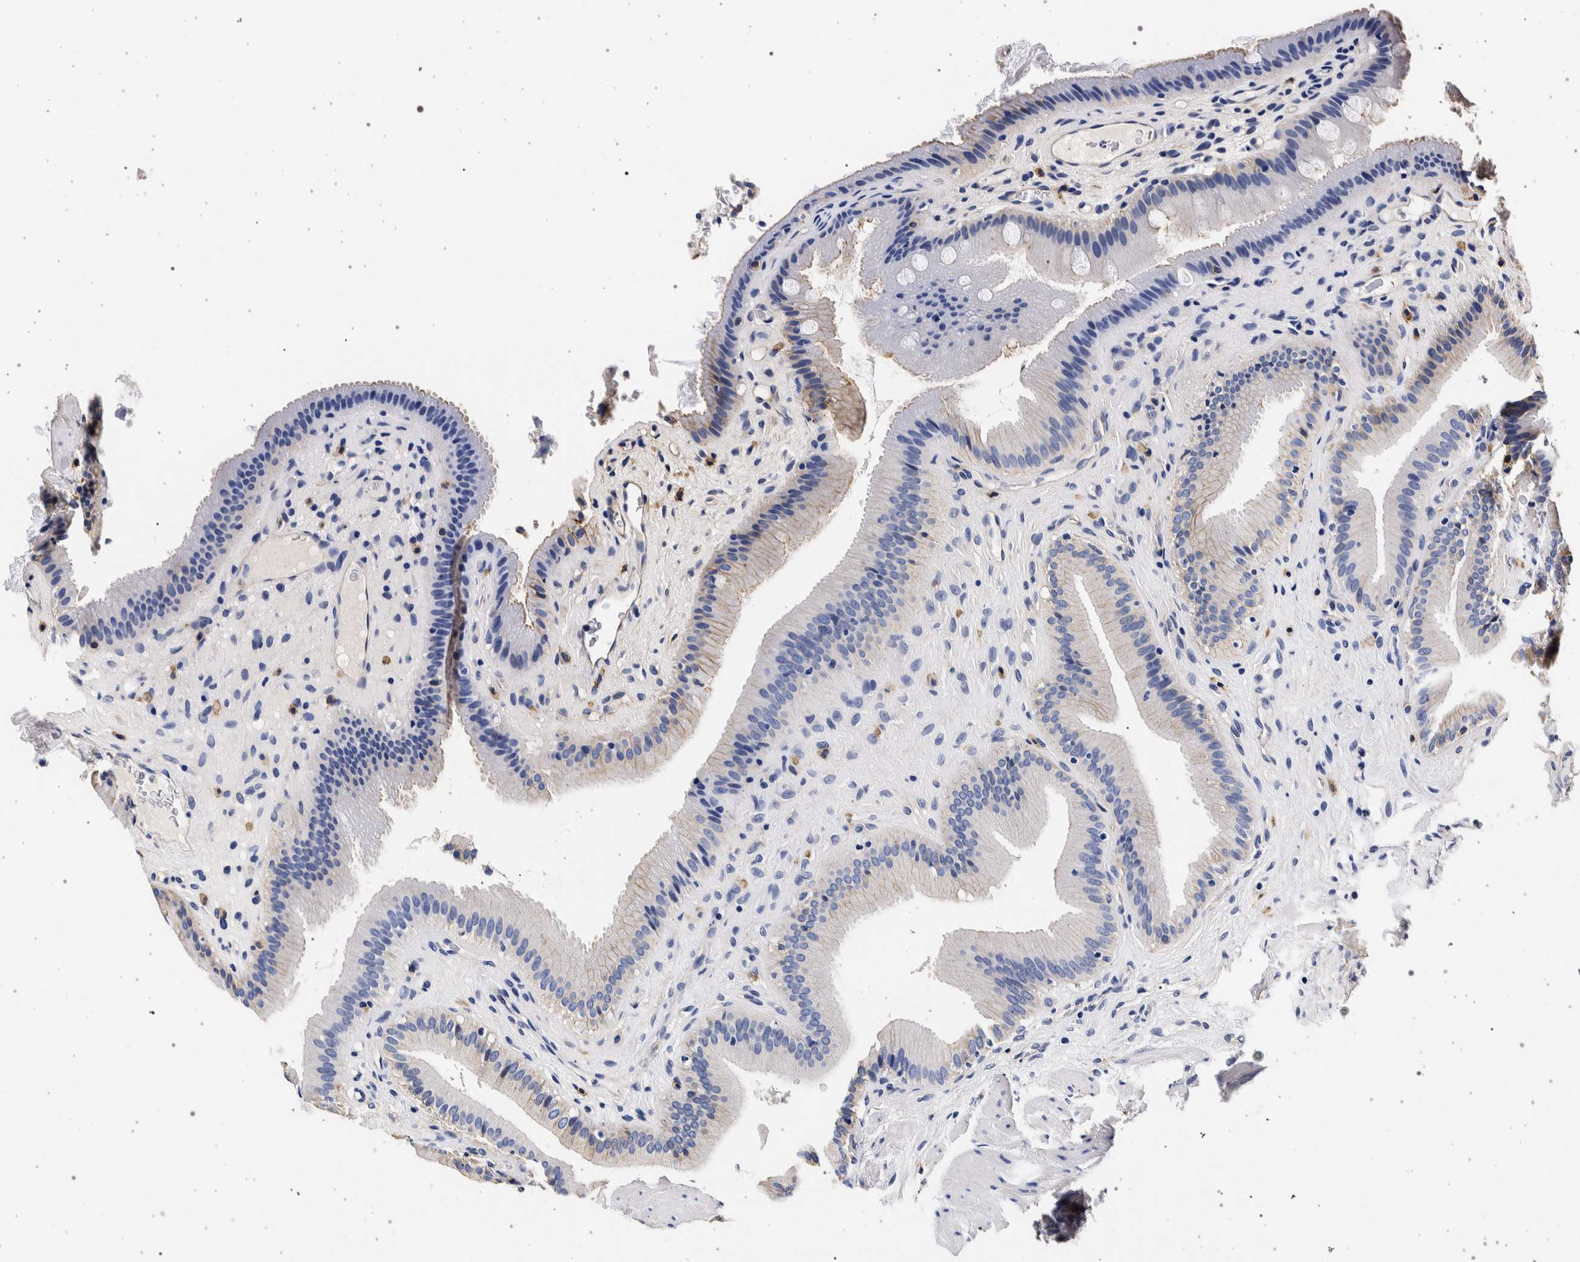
{"staining": {"intensity": "moderate", "quantity": "<25%", "location": "cytoplasmic/membranous"}, "tissue": "gallbladder", "cell_type": "Glandular cells", "image_type": "normal", "snomed": [{"axis": "morphology", "description": "Normal tissue, NOS"}, {"axis": "topography", "description": "Gallbladder"}], "caption": "This histopathology image demonstrates normal gallbladder stained with immunohistochemistry (IHC) to label a protein in brown. The cytoplasmic/membranous of glandular cells show moderate positivity for the protein. Nuclei are counter-stained blue.", "gene": "NIBAN2", "patient": {"sex": "male", "age": 49}}